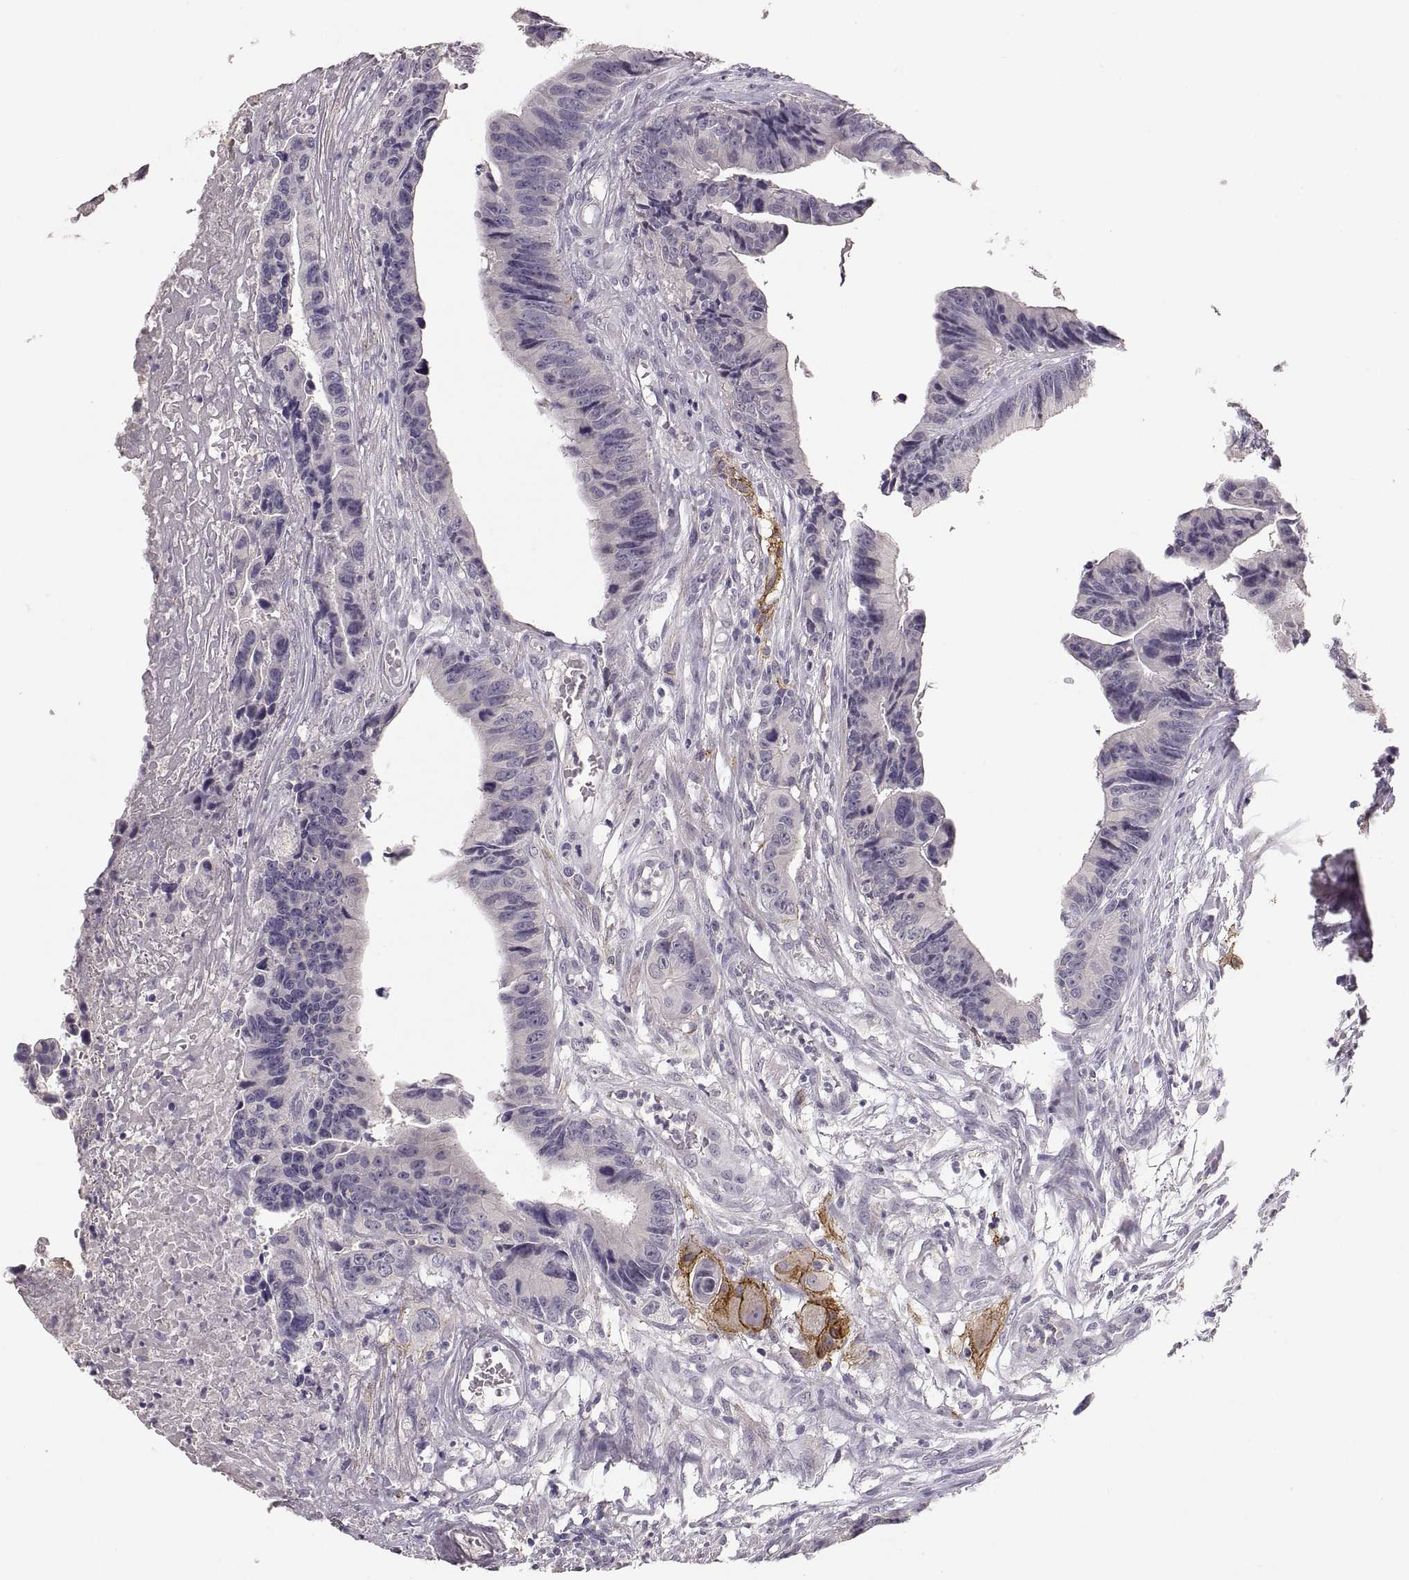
{"staining": {"intensity": "negative", "quantity": "none", "location": "none"}, "tissue": "colorectal cancer", "cell_type": "Tumor cells", "image_type": "cancer", "snomed": [{"axis": "morphology", "description": "Adenocarcinoma, NOS"}, {"axis": "topography", "description": "Colon"}], "caption": "Immunohistochemistry (IHC) of human colorectal cancer shows no positivity in tumor cells.", "gene": "CDH2", "patient": {"sex": "female", "age": 87}}